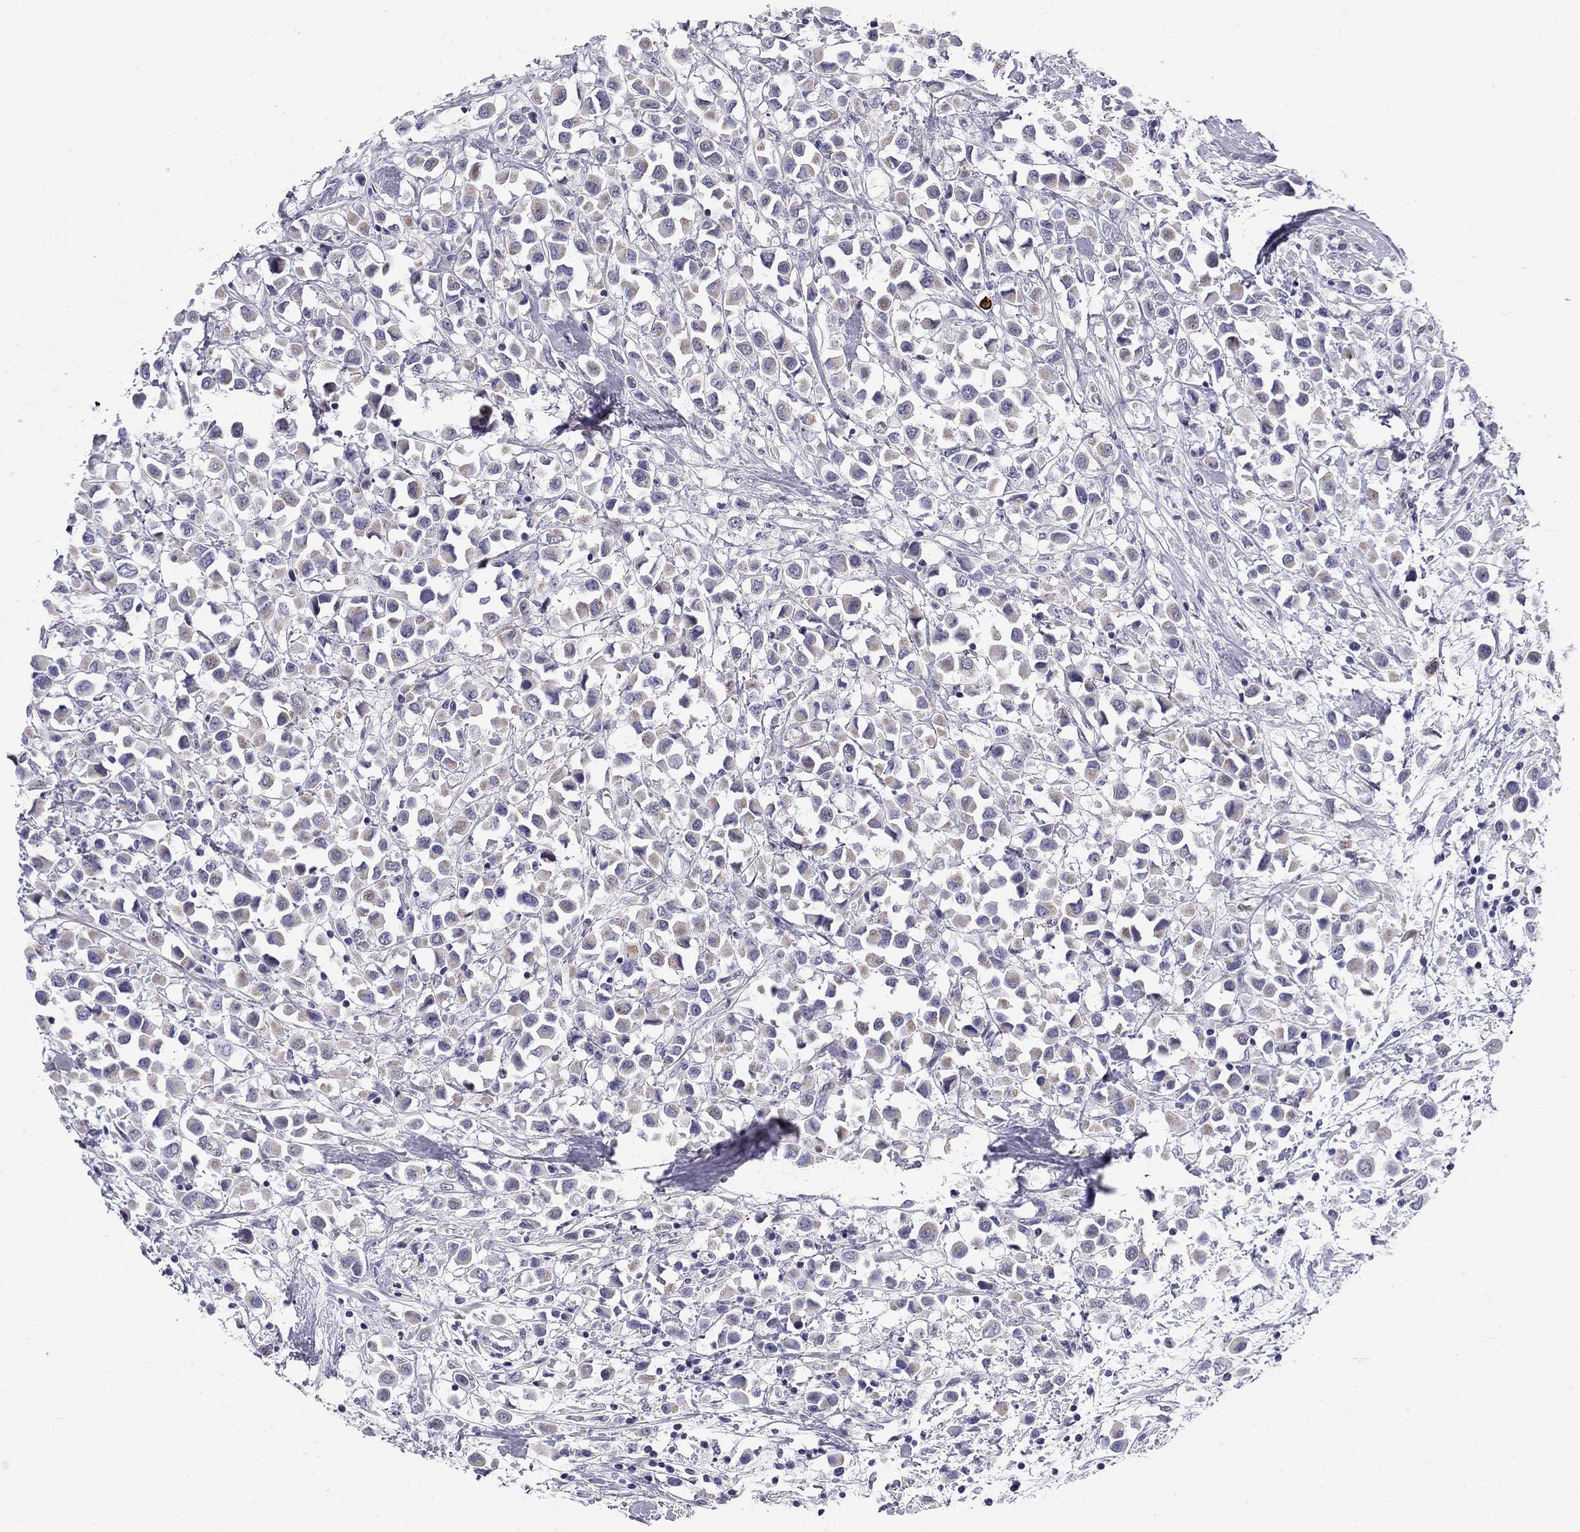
{"staining": {"intensity": "weak", "quantity": ">75%", "location": "cytoplasmic/membranous"}, "tissue": "breast cancer", "cell_type": "Tumor cells", "image_type": "cancer", "snomed": [{"axis": "morphology", "description": "Duct carcinoma"}, {"axis": "topography", "description": "Breast"}], "caption": "Protein staining displays weak cytoplasmic/membranous staining in about >75% of tumor cells in breast intraductal carcinoma.", "gene": "C8orf88", "patient": {"sex": "female", "age": 61}}